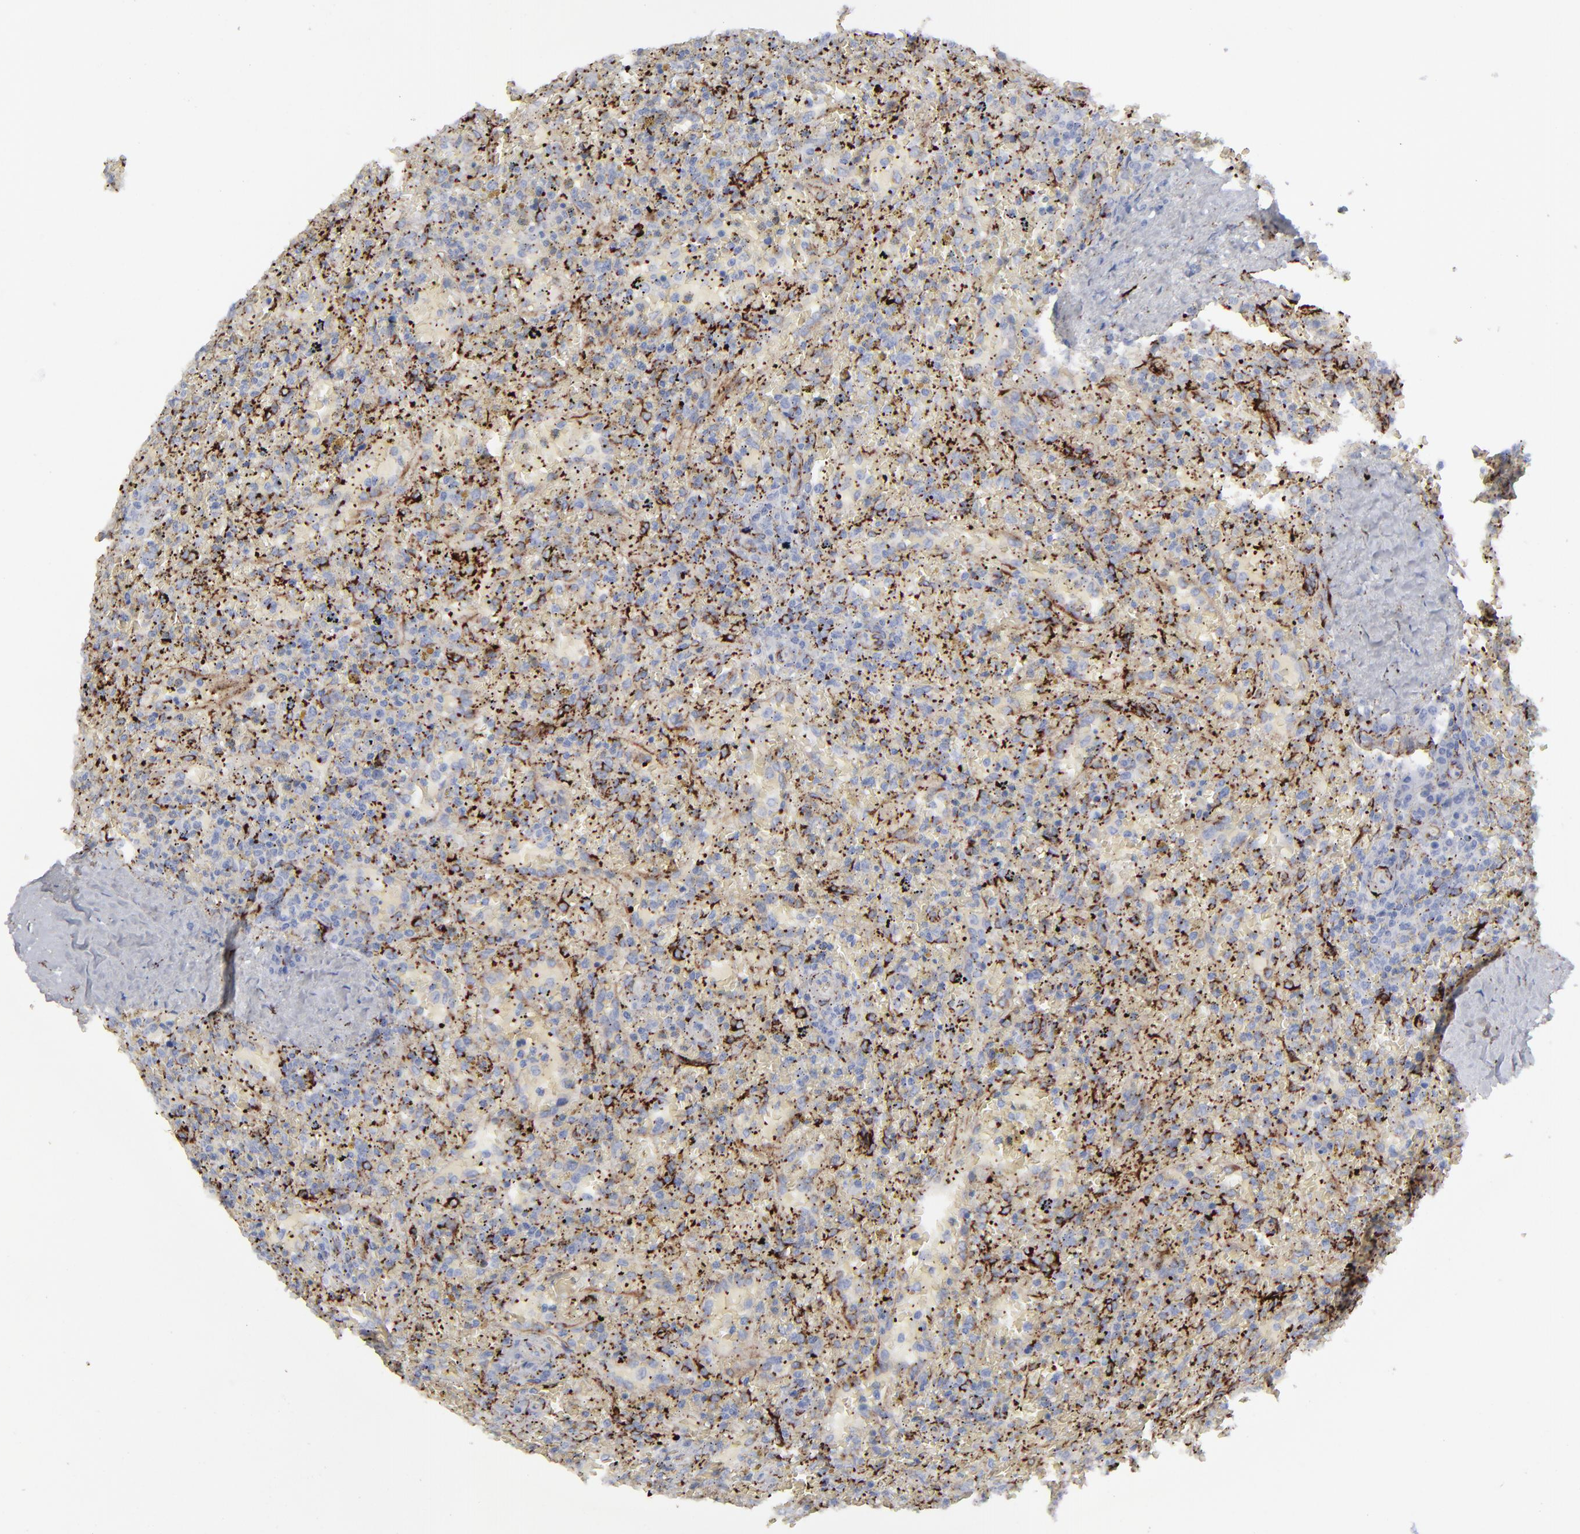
{"staining": {"intensity": "negative", "quantity": "none", "location": "none"}, "tissue": "lymphoma", "cell_type": "Tumor cells", "image_type": "cancer", "snomed": [{"axis": "morphology", "description": "Malignant lymphoma, non-Hodgkin's type, High grade"}, {"axis": "topography", "description": "Spleen"}, {"axis": "topography", "description": "Lymph node"}], "caption": "A high-resolution histopathology image shows immunohistochemistry (IHC) staining of high-grade malignant lymphoma, non-Hodgkin's type, which reveals no significant positivity in tumor cells. (DAB (3,3'-diaminobenzidine) IHC, high magnification).", "gene": "SPARC", "patient": {"sex": "female", "age": 70}}